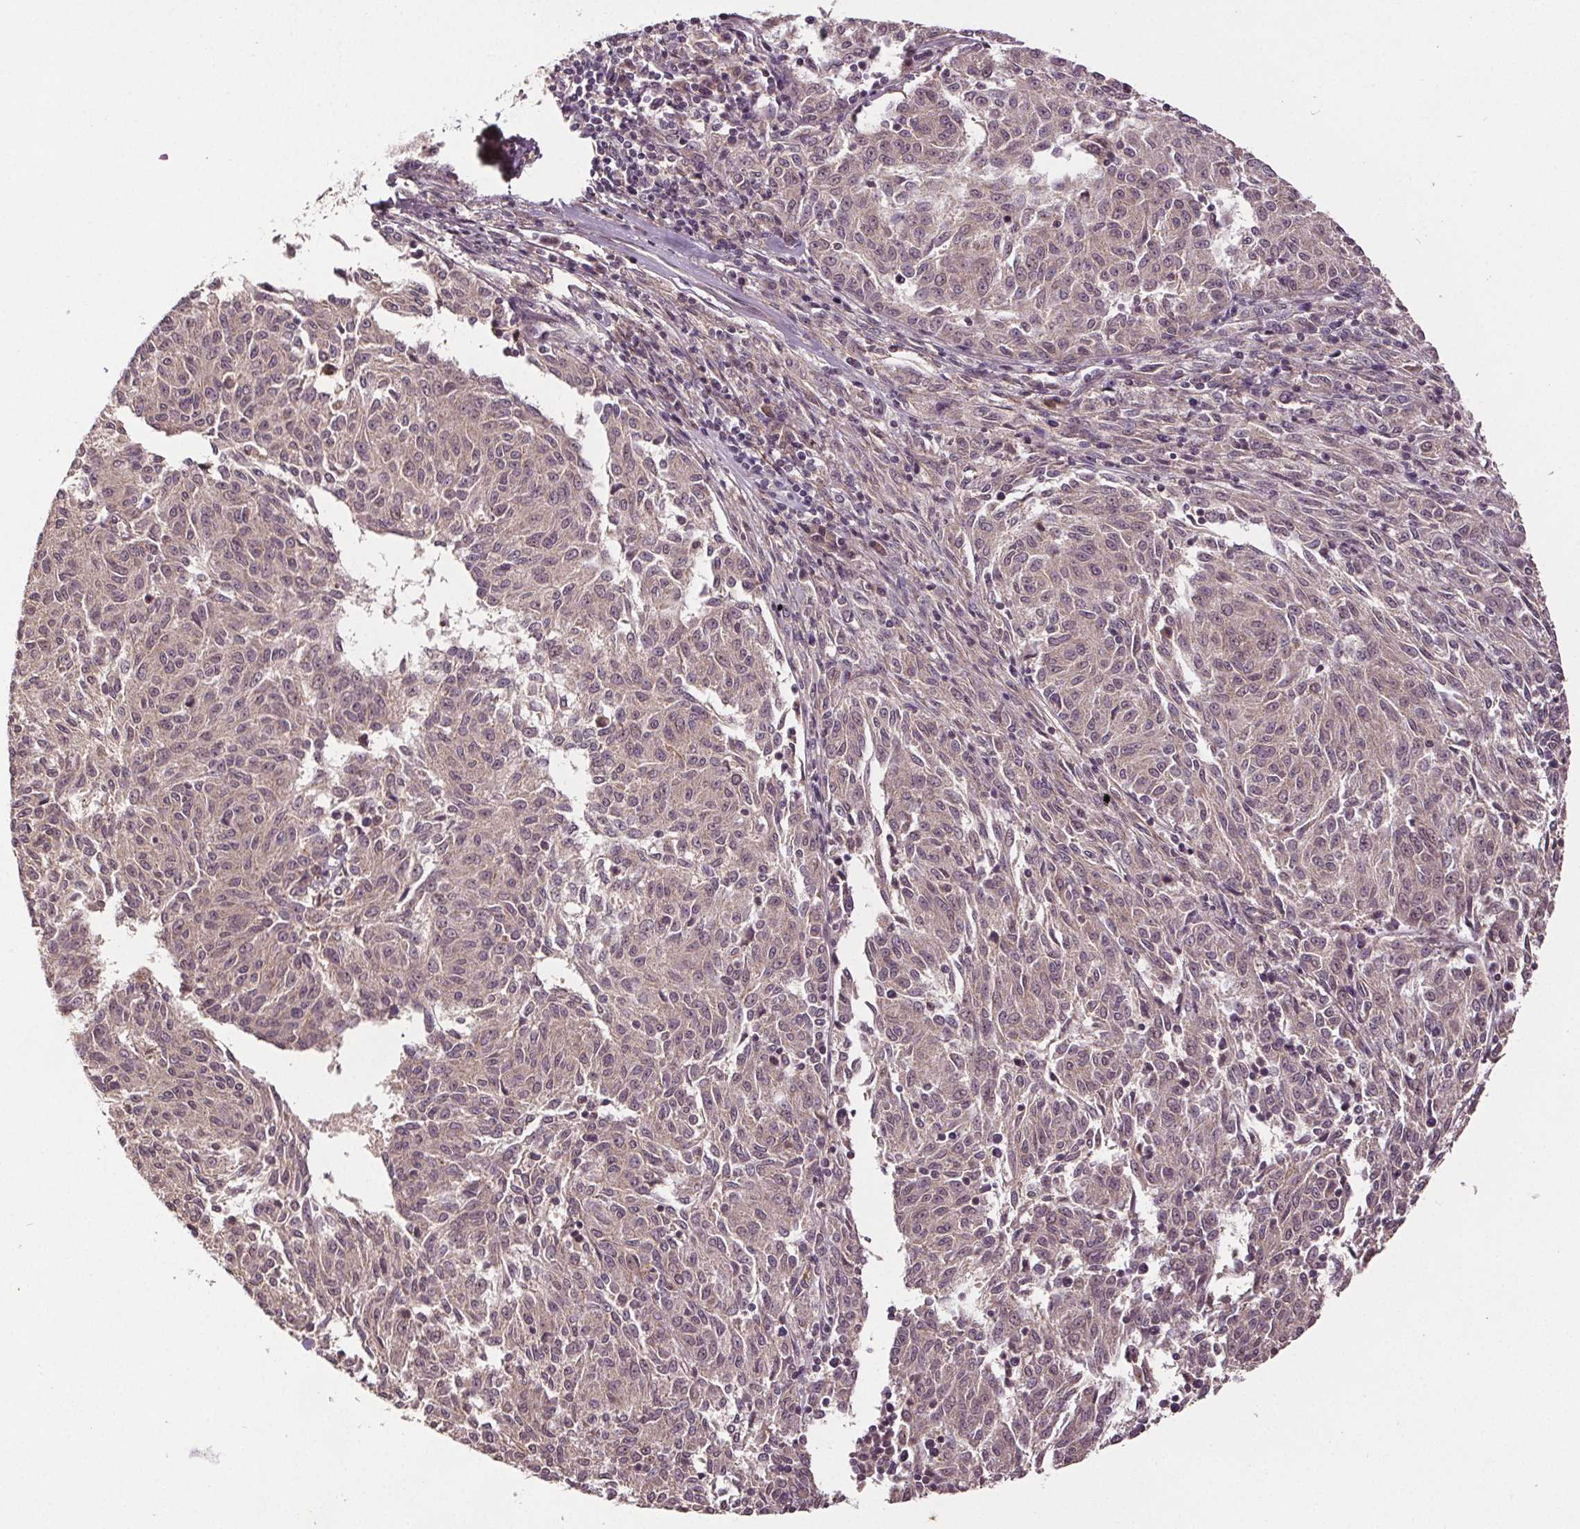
{"staining": {"intensity": "negative", "quantity": "none", "location": "none"}, "tissue": "melanoma", "cell_type": "Tumor cells", "image_type": "cancer", "snomed": [{"axis": "morphology", "description": "Malignant melanoma, NOS"}, {"axis": "topography", "description": "Skin"}], "caption": "Tumor cells are negative for brown protein staining in melanoma. (DAB immunohistochemistry (IHC) visualized using brightfield microscopy, high magnification).", "gene": "EPHB3", "patient": {"sex": "female", "age": 72}}